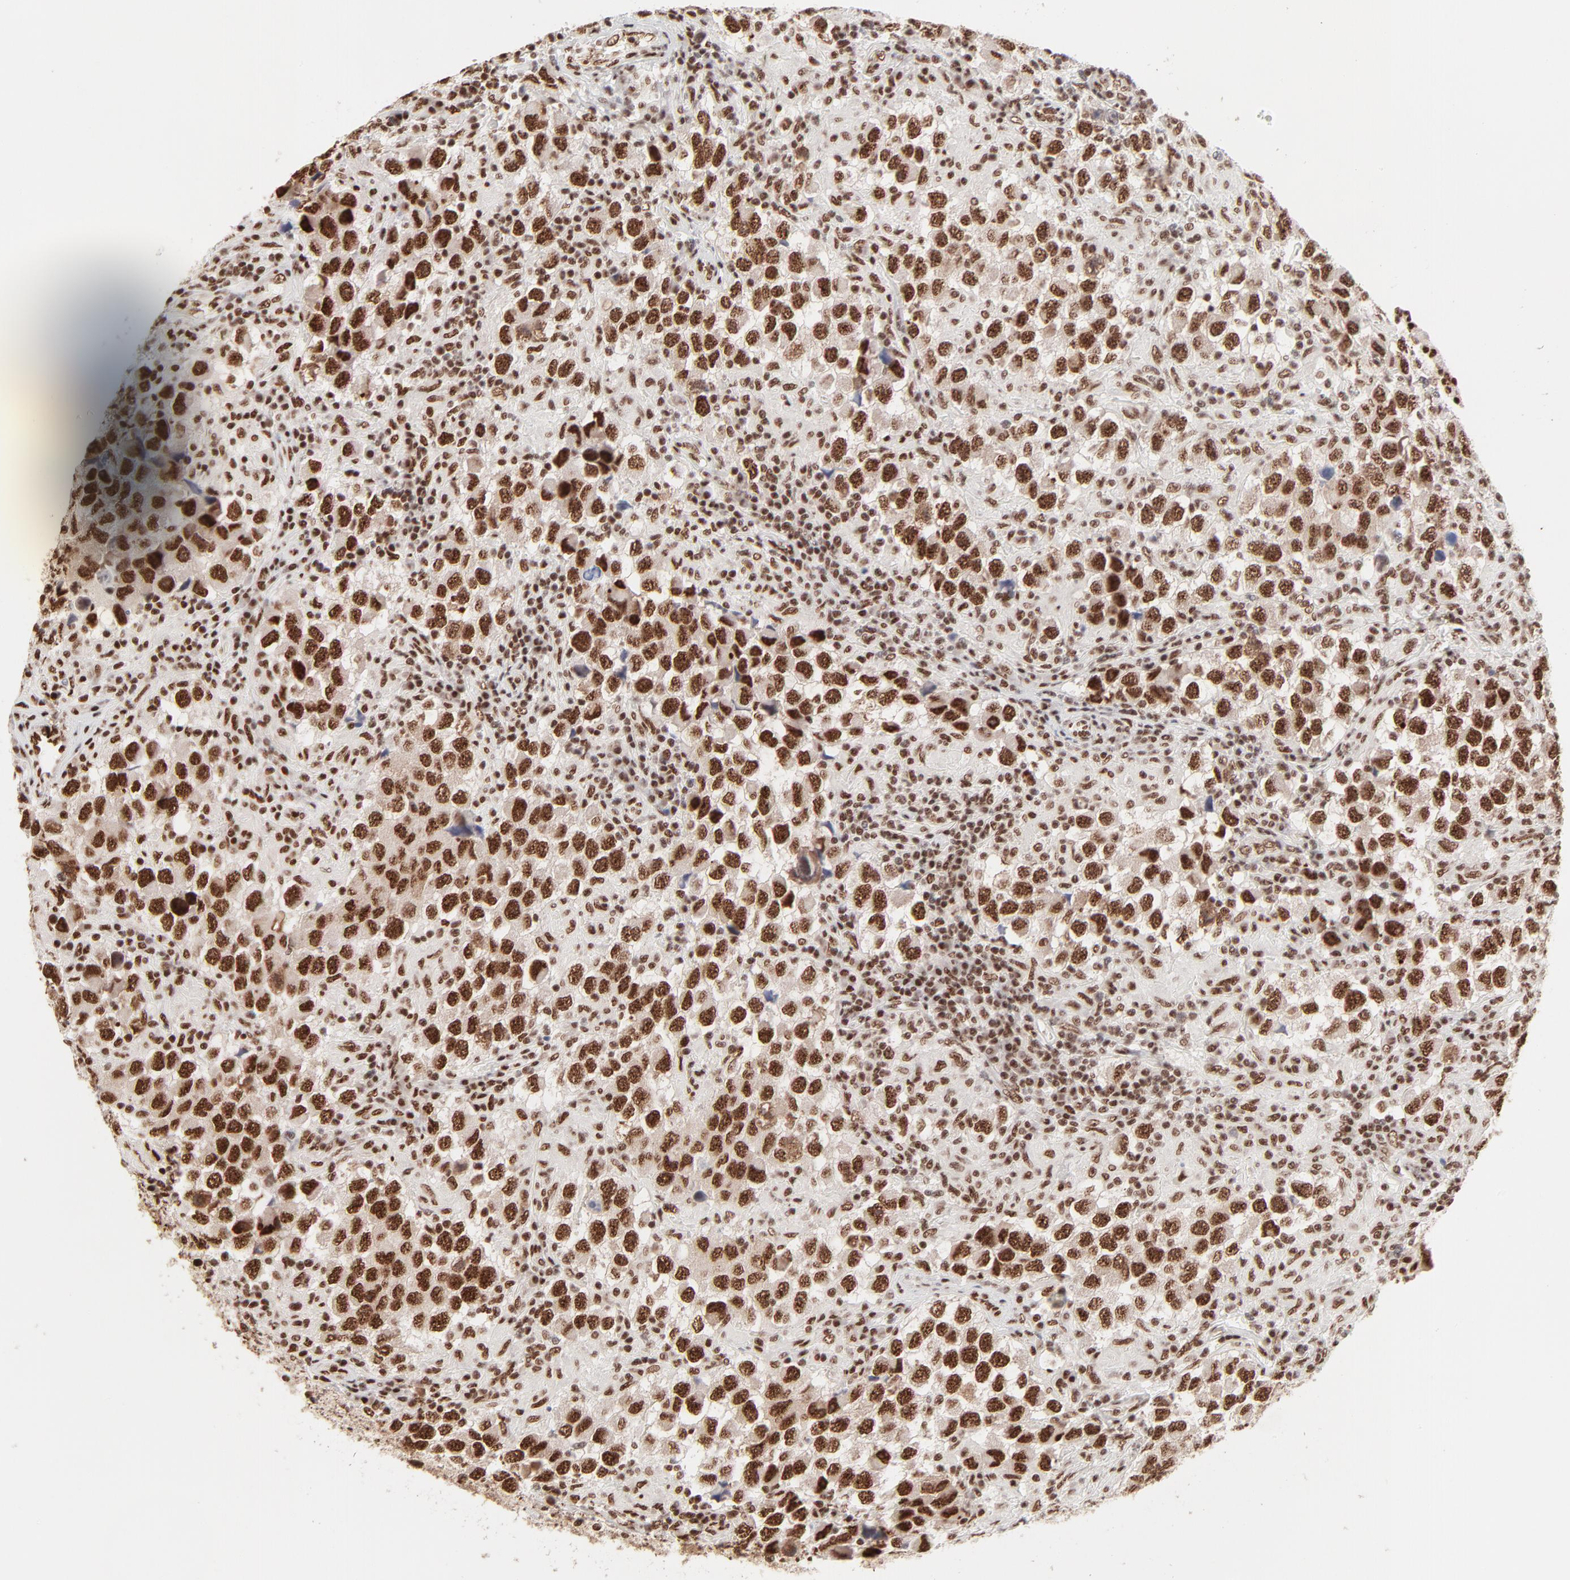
{"staining": {"intensity": "strong", "quantity": ">75%", "location": "nuclear"}, "tissue": "testis cancer", "cell_type": "Tumor cells", "image_type": "cancer", "snomed": [{"axis": "morphology", "description": "Carcinoma, Embryonal, NOS"}, {"axis": "topography", "description": "Testis"}], "caption": "Human testis cancer (embryonal carcinoma) stained with a brown dye shows strong nuclear positive expression in approximately >75% of tumor cells.", "gene": "TARDBP", "patient": {"sex": "male", "age": 21}}